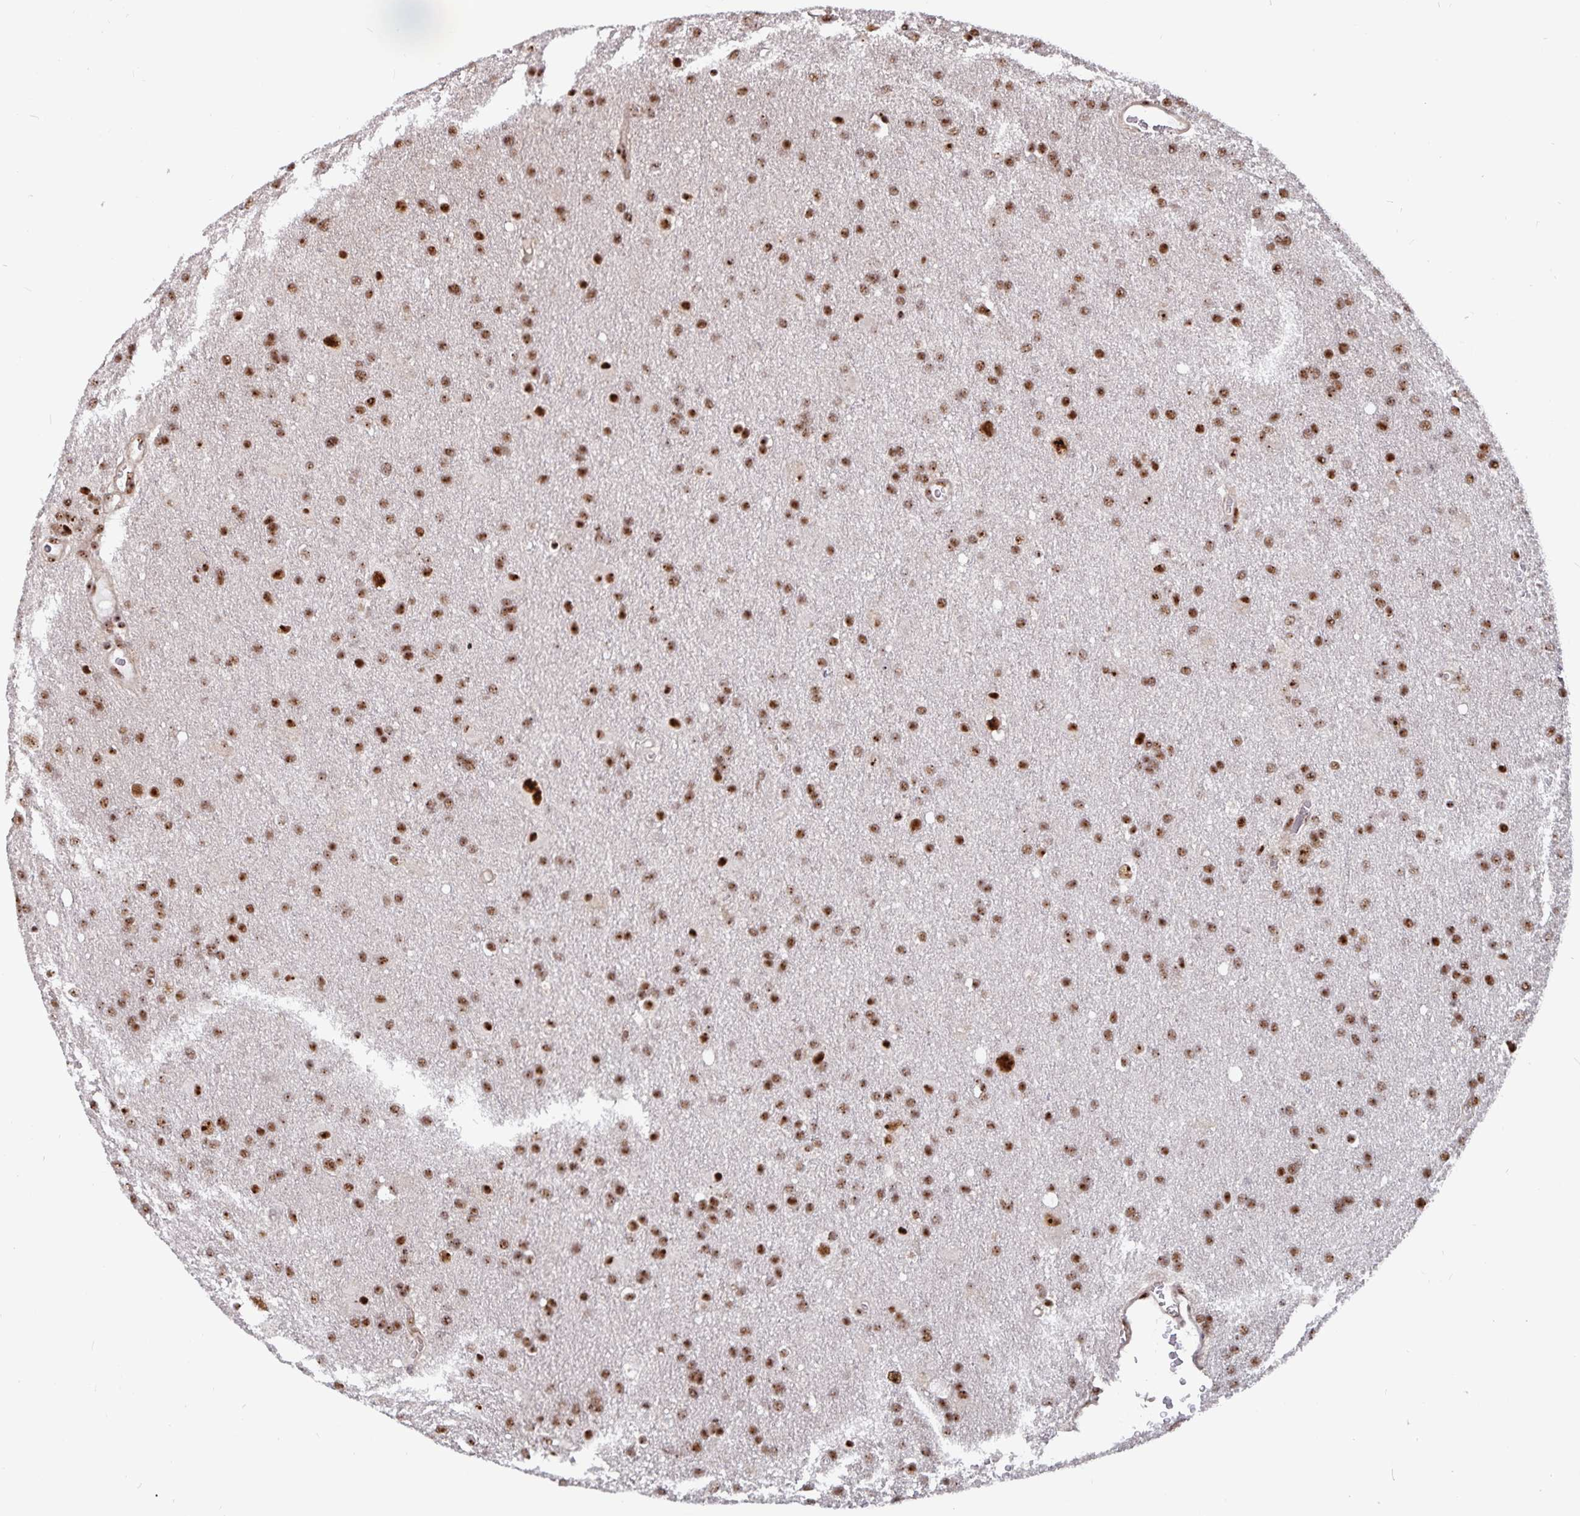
{"staining": {"intensity": "moderate", "quantity": ">75%", "location": "nuclear"}, "tissue": "glioma", "cell_type": "Tumor cells", "image_type": "cancer", "snomed": [{"axis": "morphology", "description": "Glioma, malignant, Low grade"}, {"axis": "topography", "description": "Brain"}], "caption": "Brown immunohistochemical staining in glioma reveals moderate nuclear positivity in about >75% of tumor cells.", "gene": "LAS1L", "patient": {"sex": "male", "age": 66}}